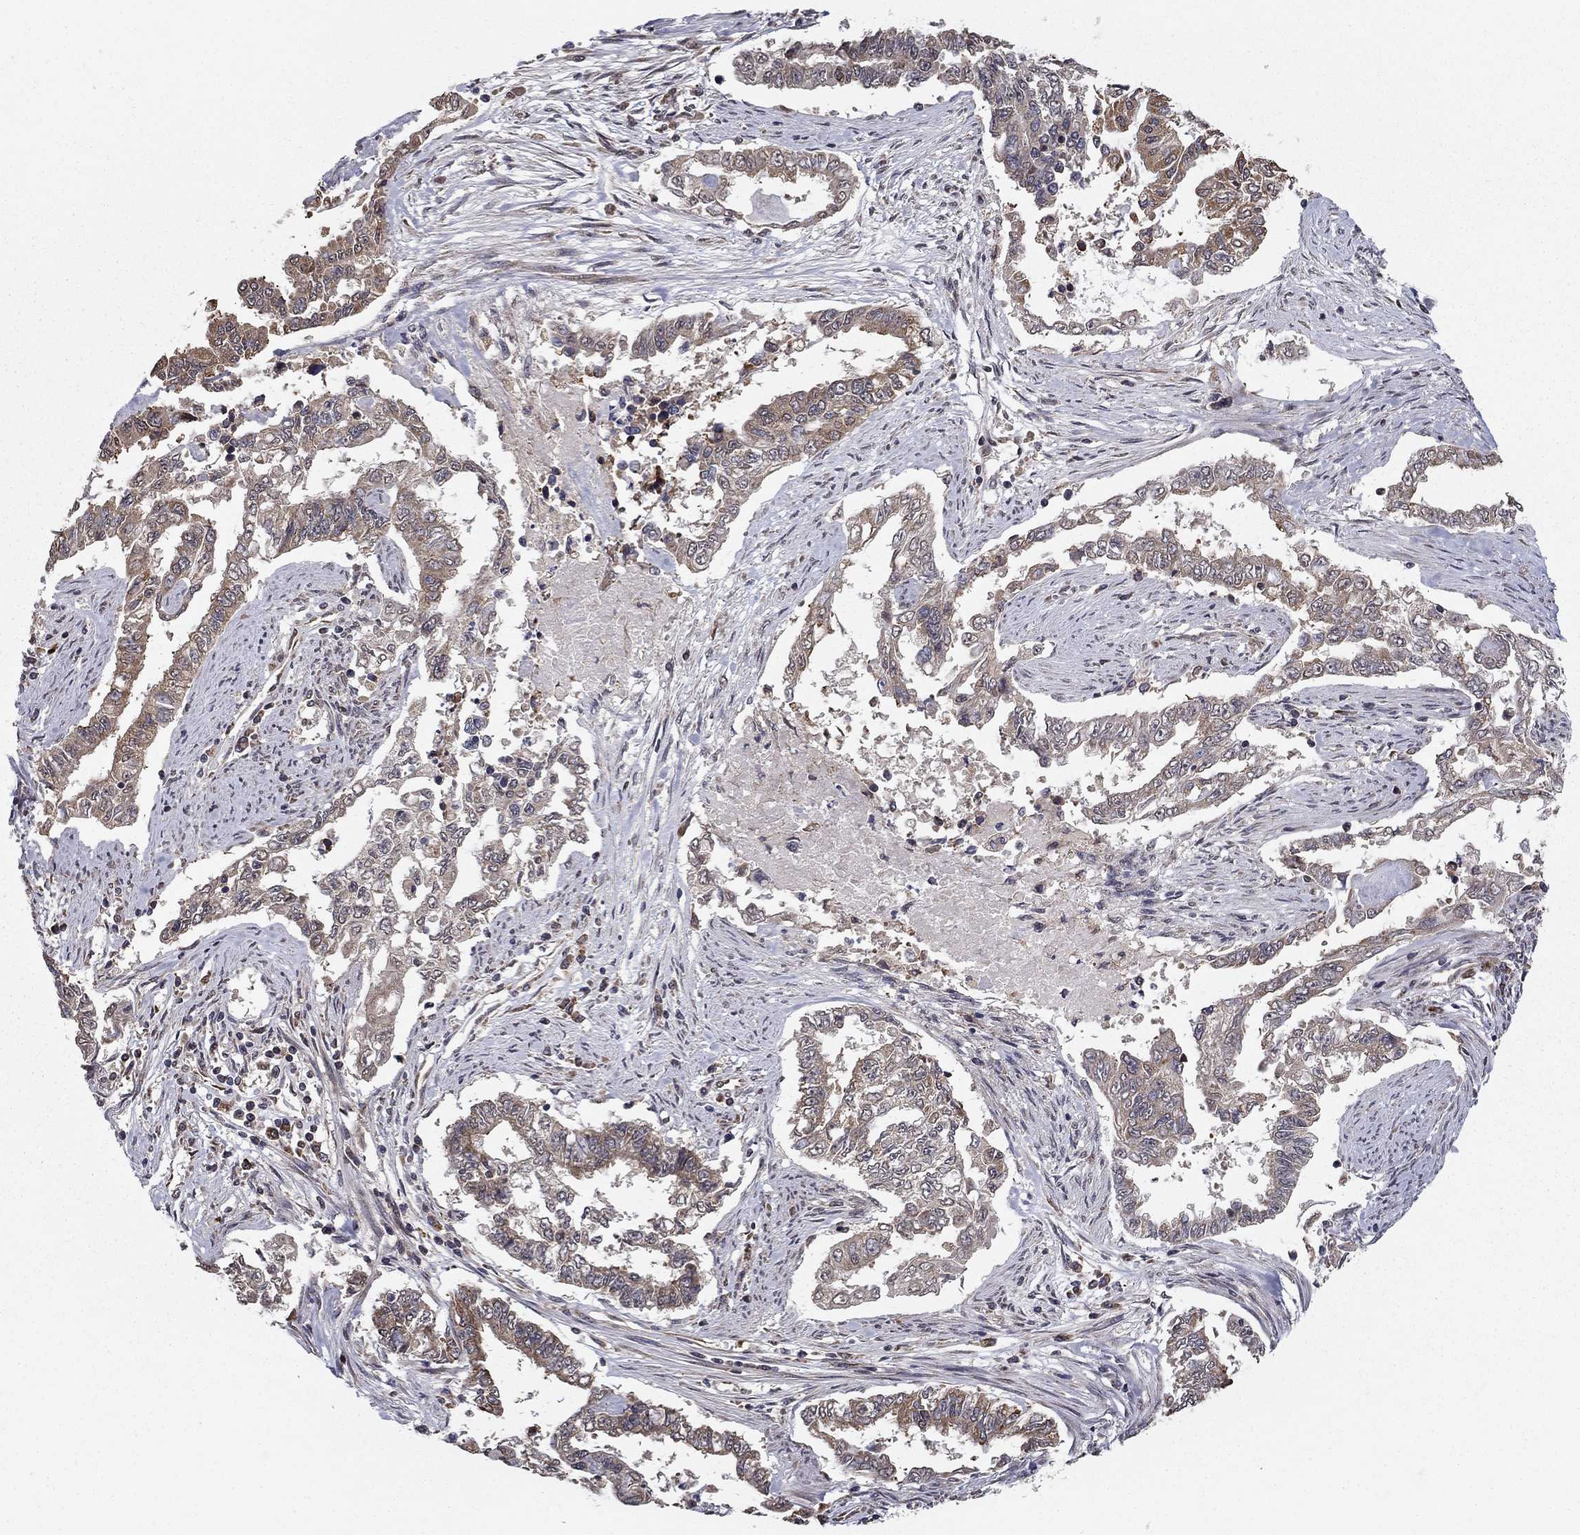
{"staining": {"intensity": "weak", "quantity": "25%-75%", "location": "cytoplasmic/membranous"}, "tissue": "endometrial cancer", "cell_type": "Tumor cells", "image_type": "cancer", "snomed": [{"axis": "morphology", "description": "Adenocarcinoma, NOS"}, {"axis": "topography", "description": "Uterus"}], "caption": "Immunohistochemical staining of human endometrial cancer (adenocarcinoma) displays weak cytoplasmic/membranous protein staining in approximately 25%-75% of tumor cells. (brown staining indicates protein expression, while blue staining denotes nuclei).", "gene": "SLC2A13", "patient": {"sex": "female", "age": 59}}